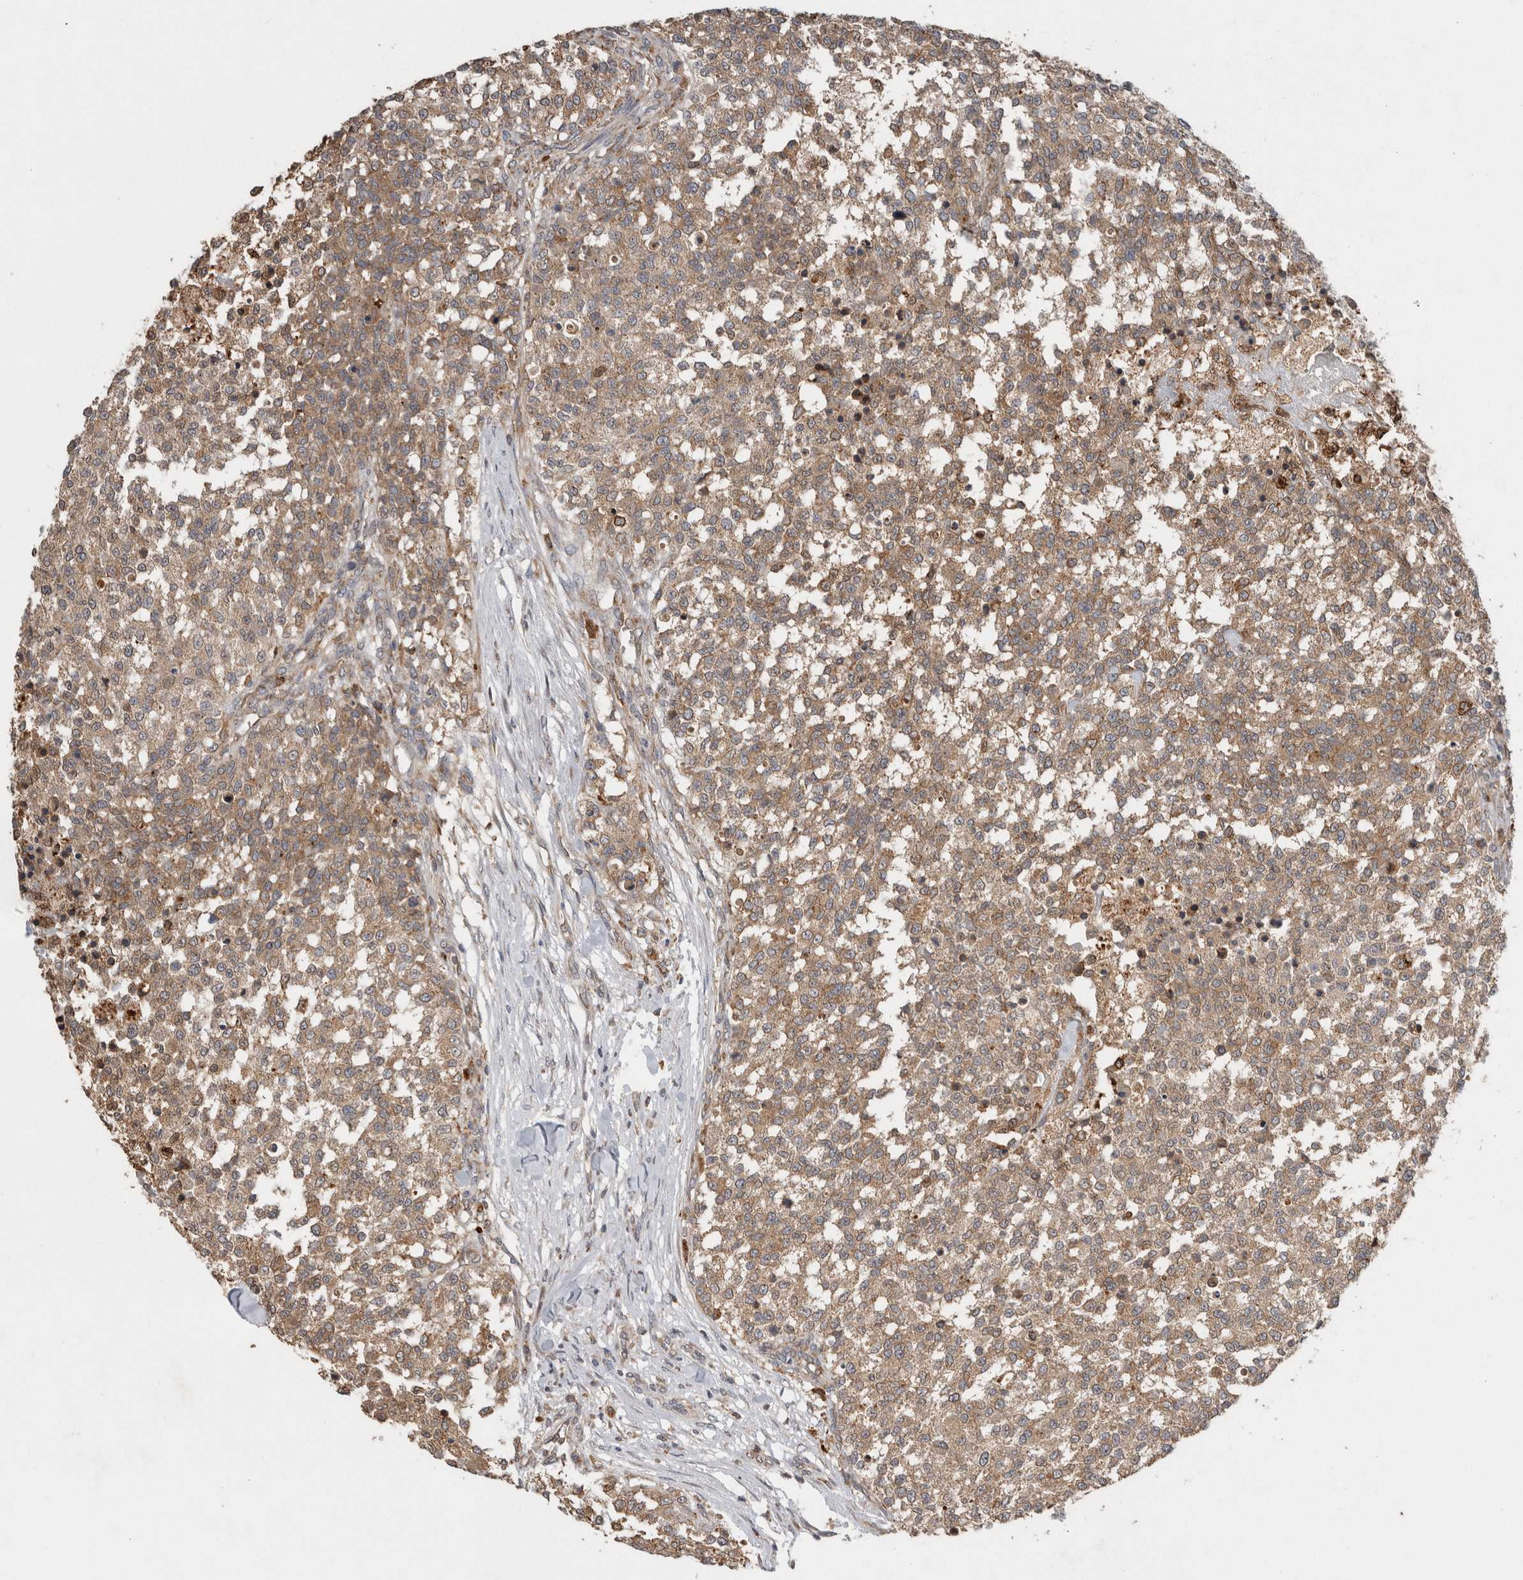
{"staining": {"intensity": "moderate", "quantity": ">75%", "location": "cytoplasmic/membranous"}, "tissue": "testis cancer", "cell_type": "Tumor cells", "image_type": "cancer", "snomed": [{"axis": "morphology", "description": "Seminoma, NOS"}, {"axis": "topography", "description": "Testis"}], "caption": "Protein staining displays moderate cytoplasmic/membranous staining in approximately >75% of tumor cells in testis cancer.", "gene": "ADGRL3", "patient": {"sex": "male", "age": 59}}